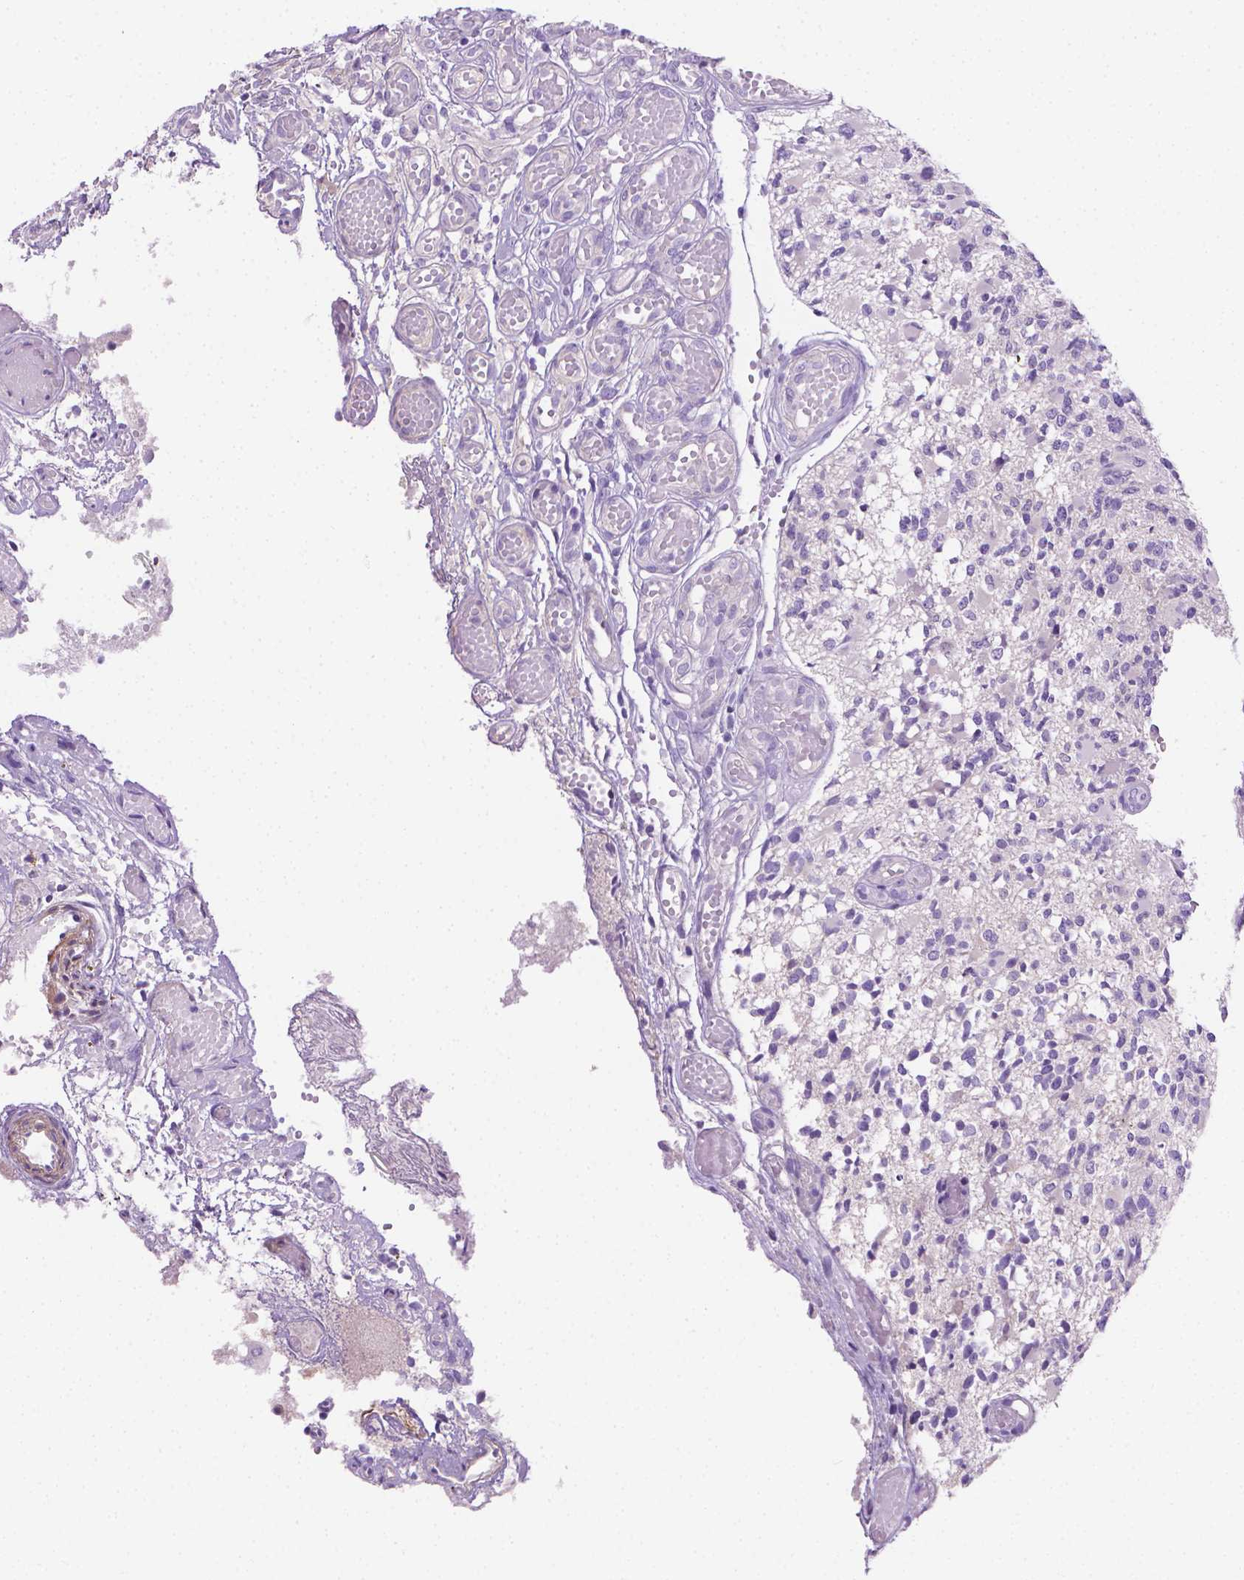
{"staining": {"intensity": "negative", "quantity": "none", "location": "none"}, "tissue": "glioma", "cell_type": "Tumor cells", "image_type": "cancer", "snomed": [{"axis": "morphology", "description": "Glioma, malignant, High grade"}, {"axis": "topography", "description": "Brain"}], "caption": "Protein analysis of malignant glioma (high-grade) displays no significant expression in tumor cells.", "gene": "FASN", "patient": {"sex": "female", "age": 63}}